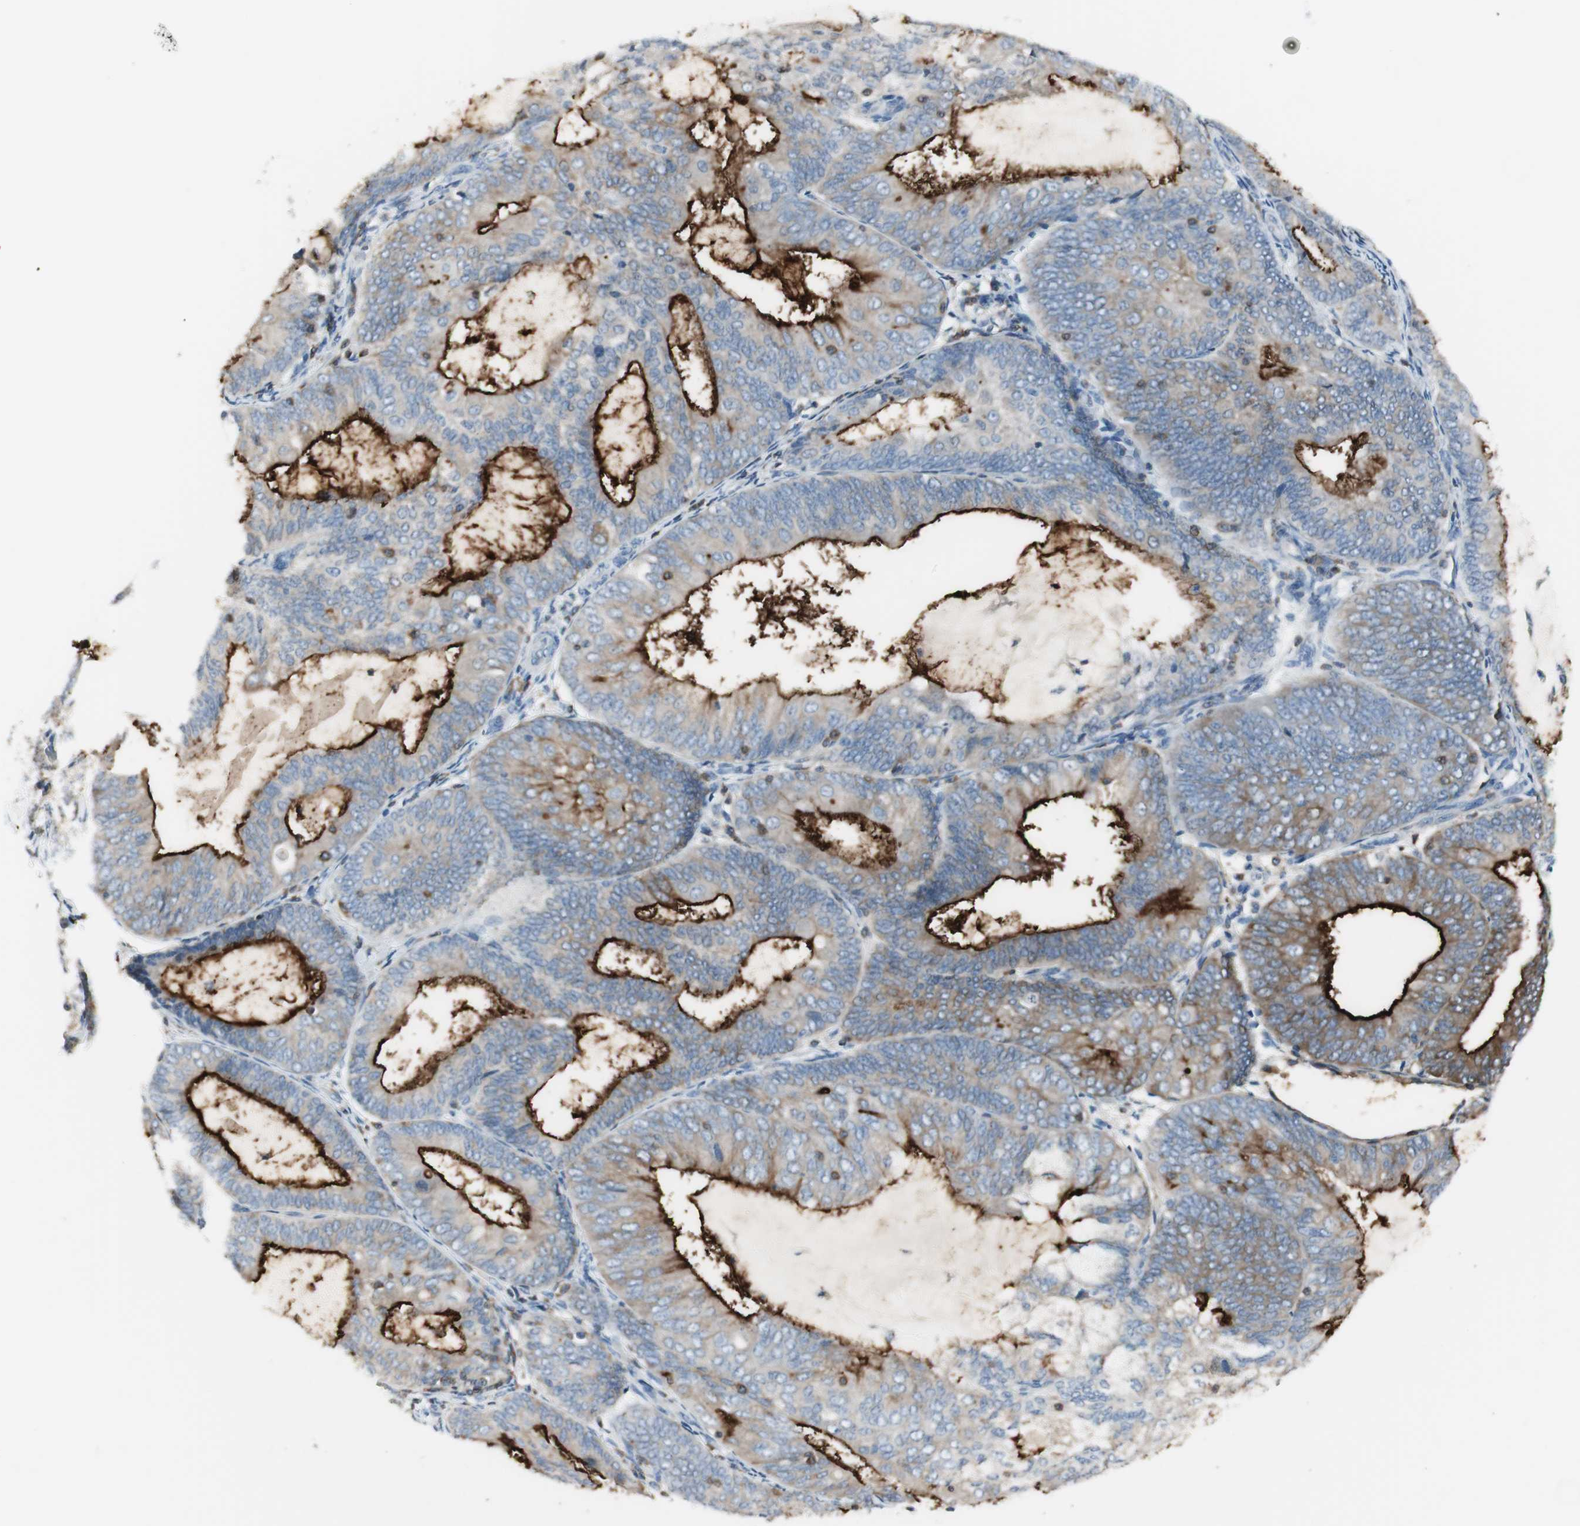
{"staining": {"intensity": "strong", "quantity": "25%-75%", "location": "cytoplasmic/membranous"}, "tissue": "endometrial cancer", "cell_type": "Tumor cells", "image_type": "cancer", "snomed": [{"axis": "morphology", "description": "Adenocarcinoma, NOS"}, {"axis": "topography", "description": "Endometrium"}], "caption": "IHC image of neoplastic tissue: endometrial cancer (adenocarcinoma) stained using immunohistochemistry (IHC) shows high levels of strong protein expression localized specifically in the cytoplasmic/membranous of tumor cells, appearing as a cytoplasmic/membranous brown color.", "gene": "SLC9A3R1", "patient": {"sex": "female", "age": 81}}